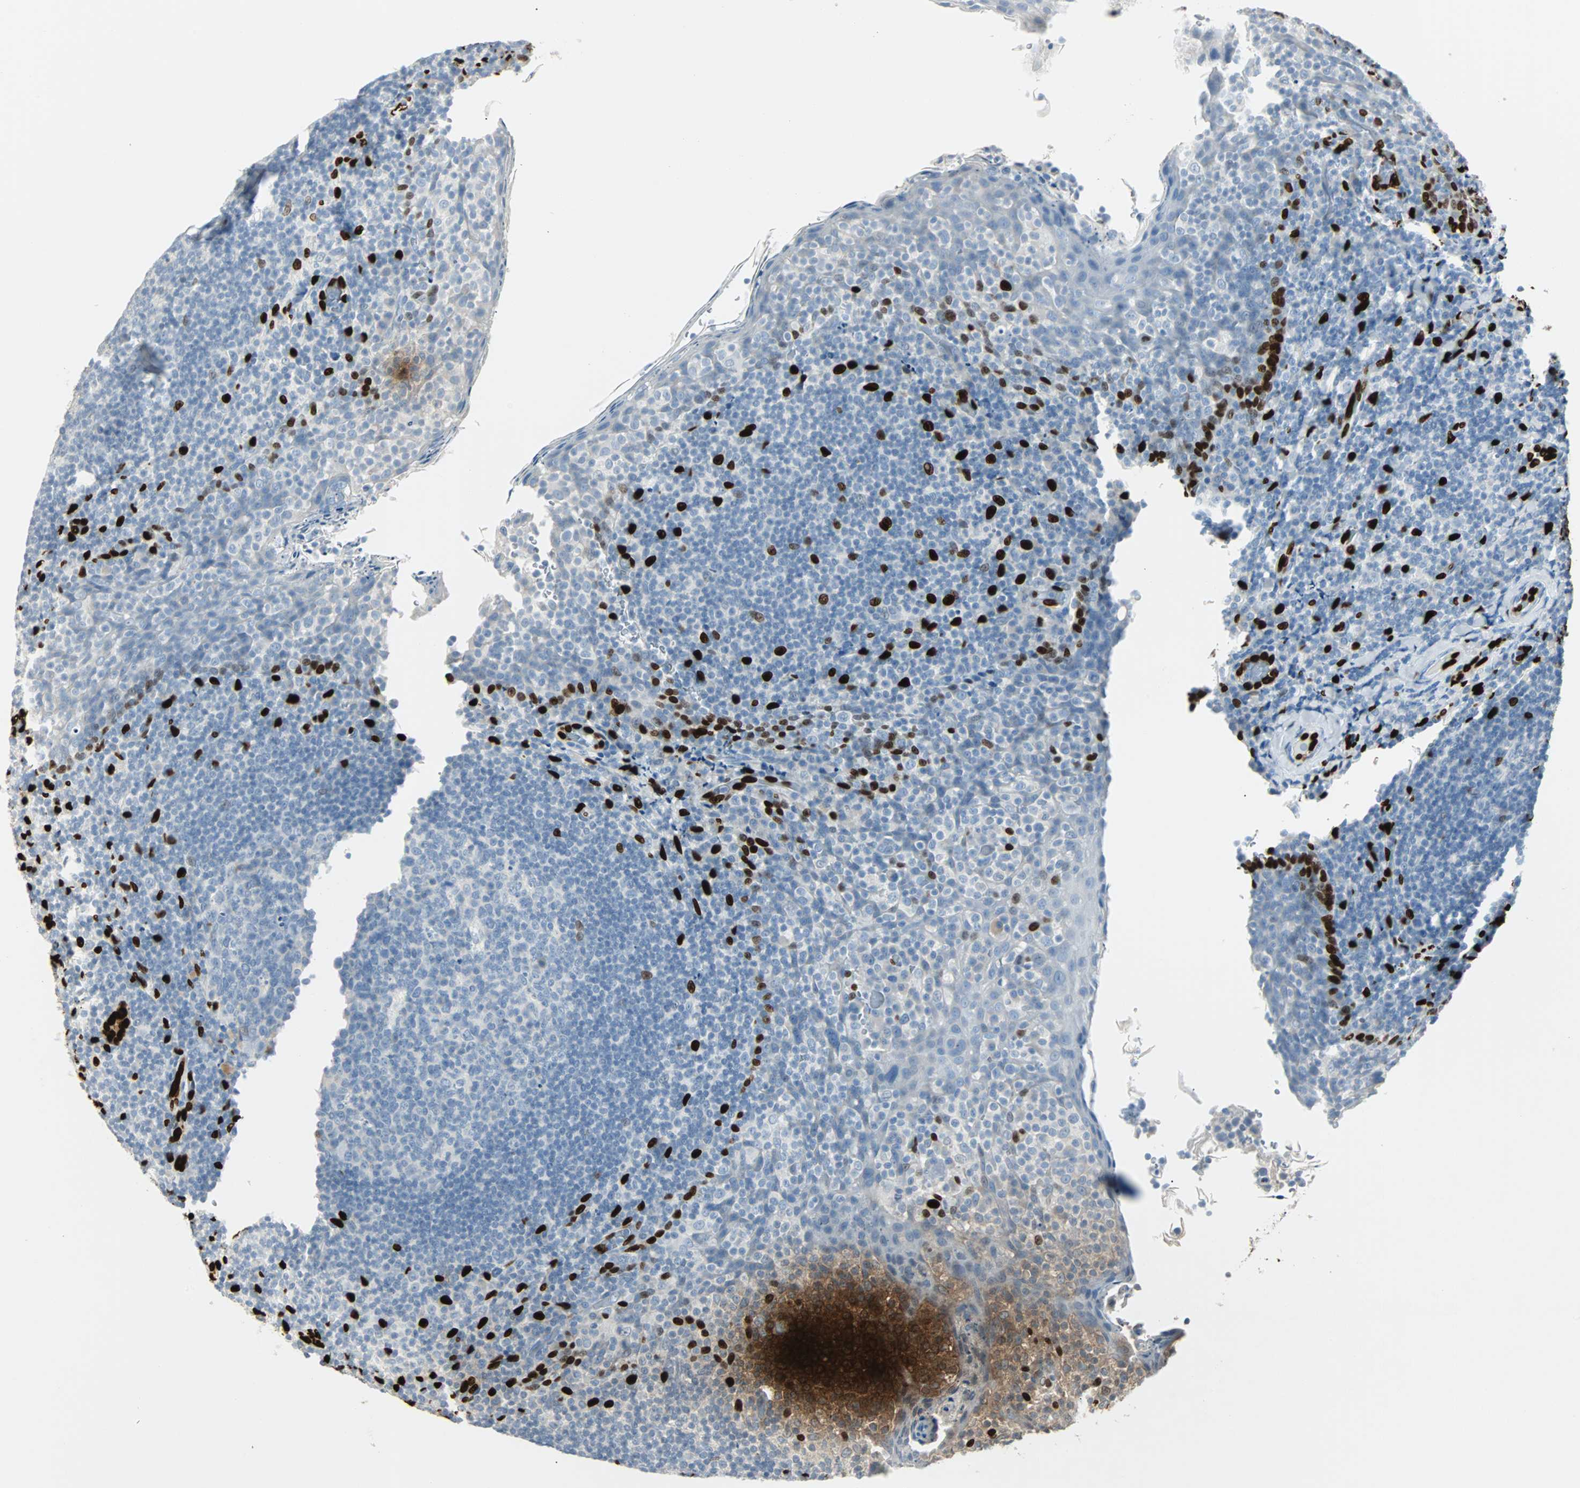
{"staining": {"intensity": "negative", "quantity": "none", "location": "none"}, "tissue": "tonsil", "cell_type": "Germinal center cells", "image_type": "normal", "snomed": [{"axis": "morphology", "description": "Normal tissue, NOS"}, {"axis": "topography", "description": "Tonsil"}], "caption": "Immunohistochemistry (IHC) histopathology image of normal tonsil: tonsil stained with DAB demonstrates no significant protein staining in germinal center cells.", "gene": "IL33", "patient": {"sex": "male", "age": 17}}